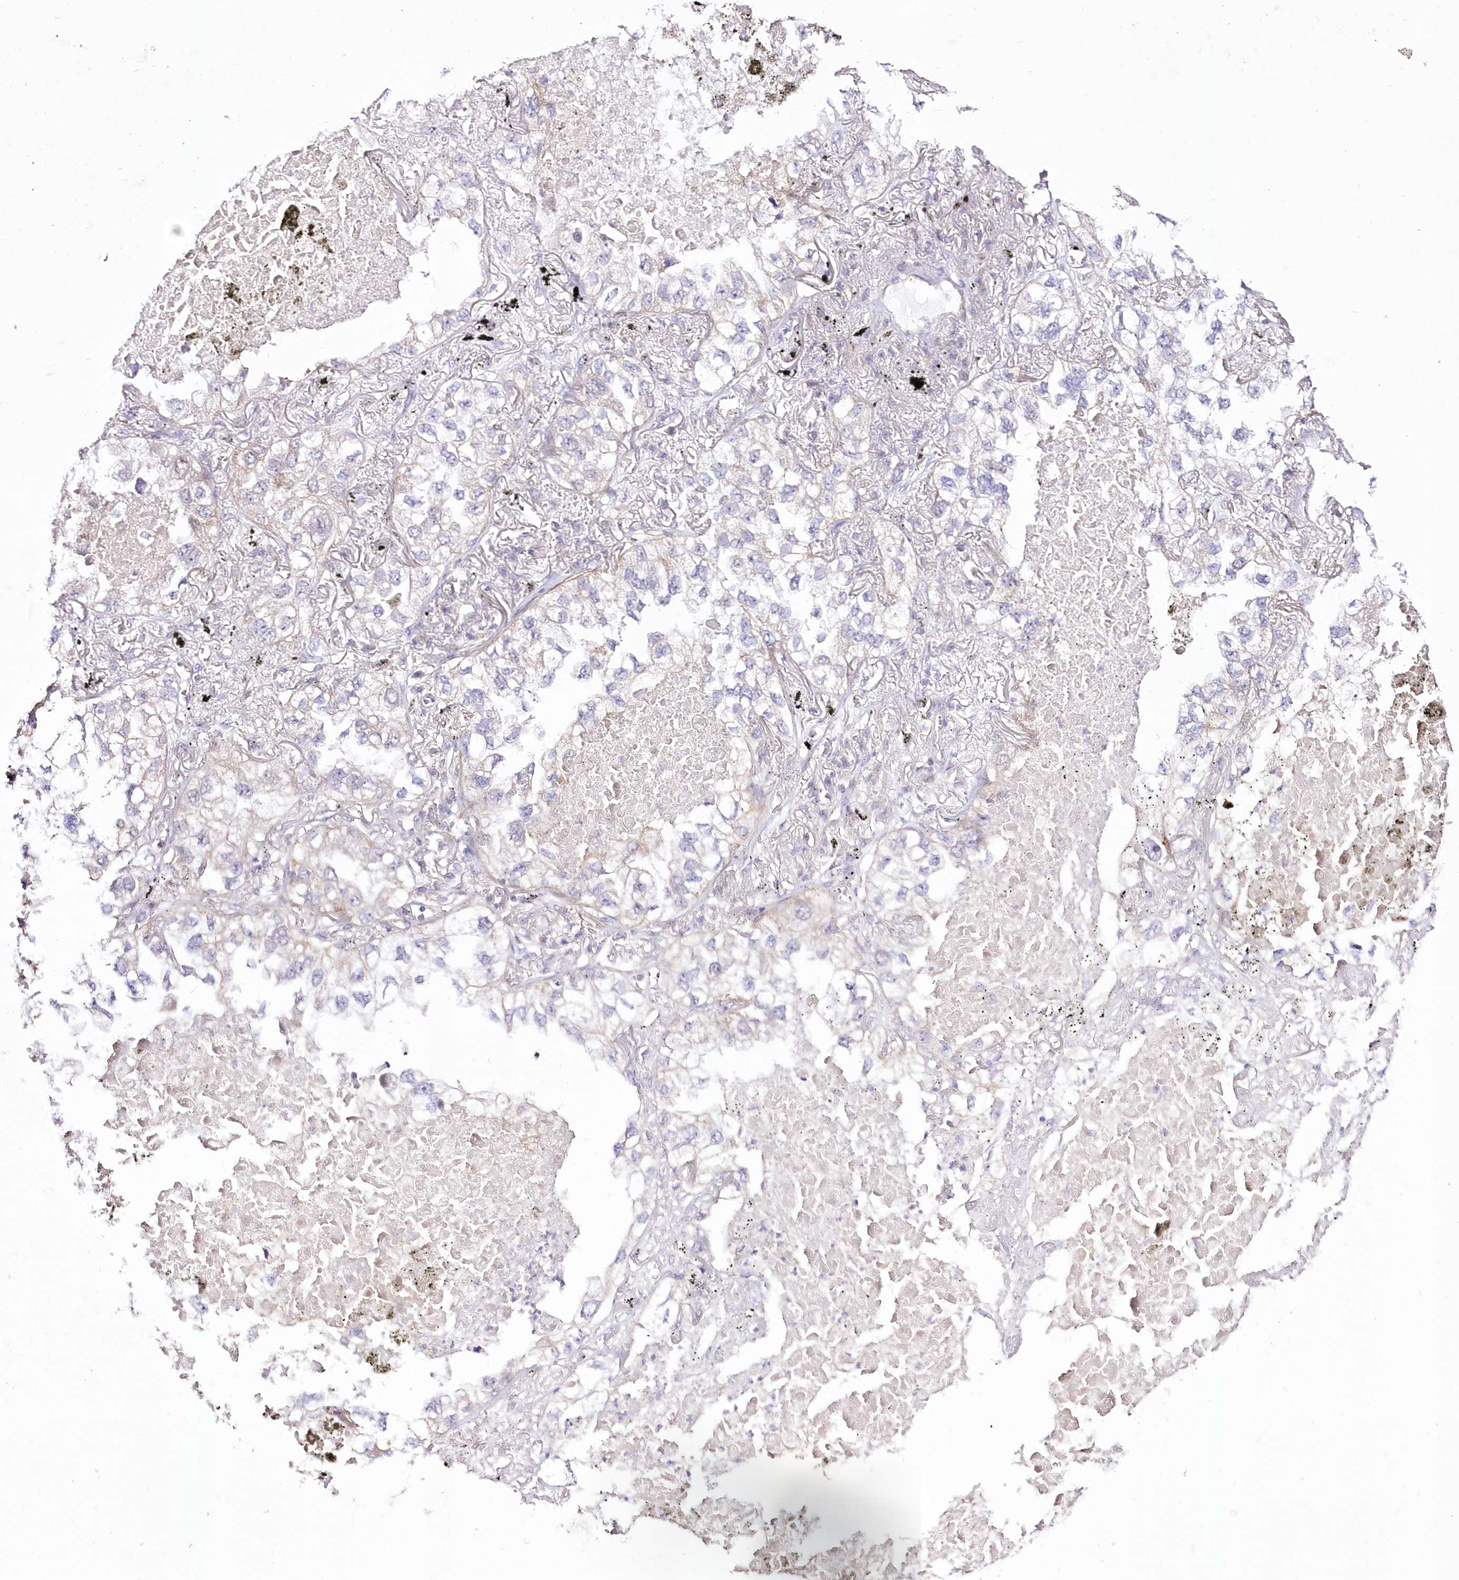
{"staining": {"intensity": "negative", "quantity": "none", "location": "none"}, "tissue": "lung cancer", "cell_type": "Tumor cells", "image_type": "cancer", "snomed": [{"axis": "morphology", "description": "Adenocarcinoma, NOS"}, {"axis": "topography", "description": "Lung"}], "caption": "Lung cancer was stained to show a protein in brown. There is no significant staining in tumor cells.", "gene": "FAM241B", "patient": {"sex": "male", "age": 65}}